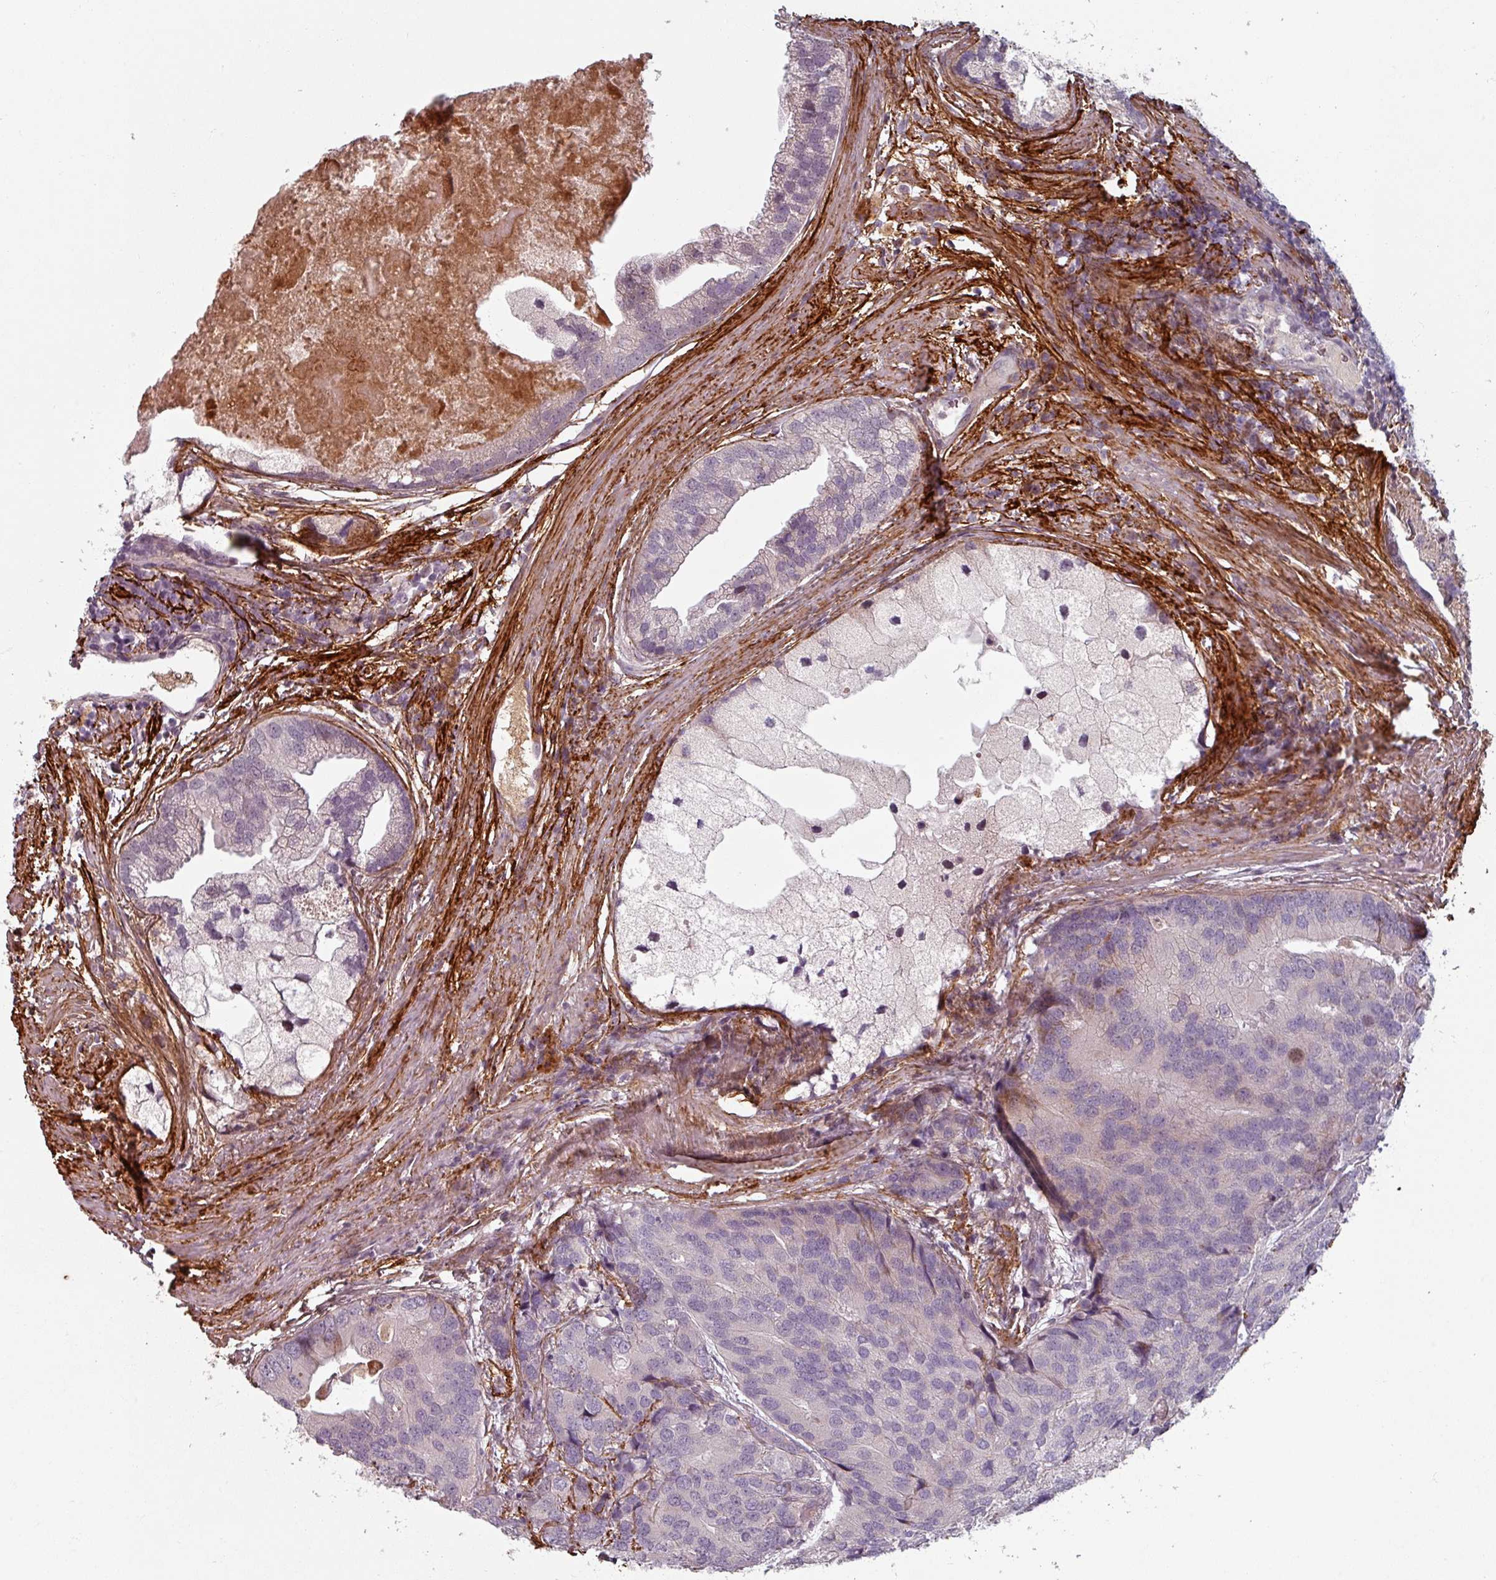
{"staining": {"intensity": "negative", "quantity": "none", "location": "none"}, "tissue": "prostate cancer", "cell_type": "Tumor cells", "image_type": "cancer", "snomed": [{"axis": "morphology", "description": "Adenocarcinoma, High grade"}, {"axis": "topography", "description": "Prostate"}], "caption": "DAB (3,3'-diaminobenzidine) immunohistochemical staining of adenocarcinoma (high-grade) (prostate) demonstrates no significant expression in tumor cells. (IHC, brightfield microscopy, high magnification).", "gene": "CYB5RL", "patient": {"sex": "male", "age": 62}}